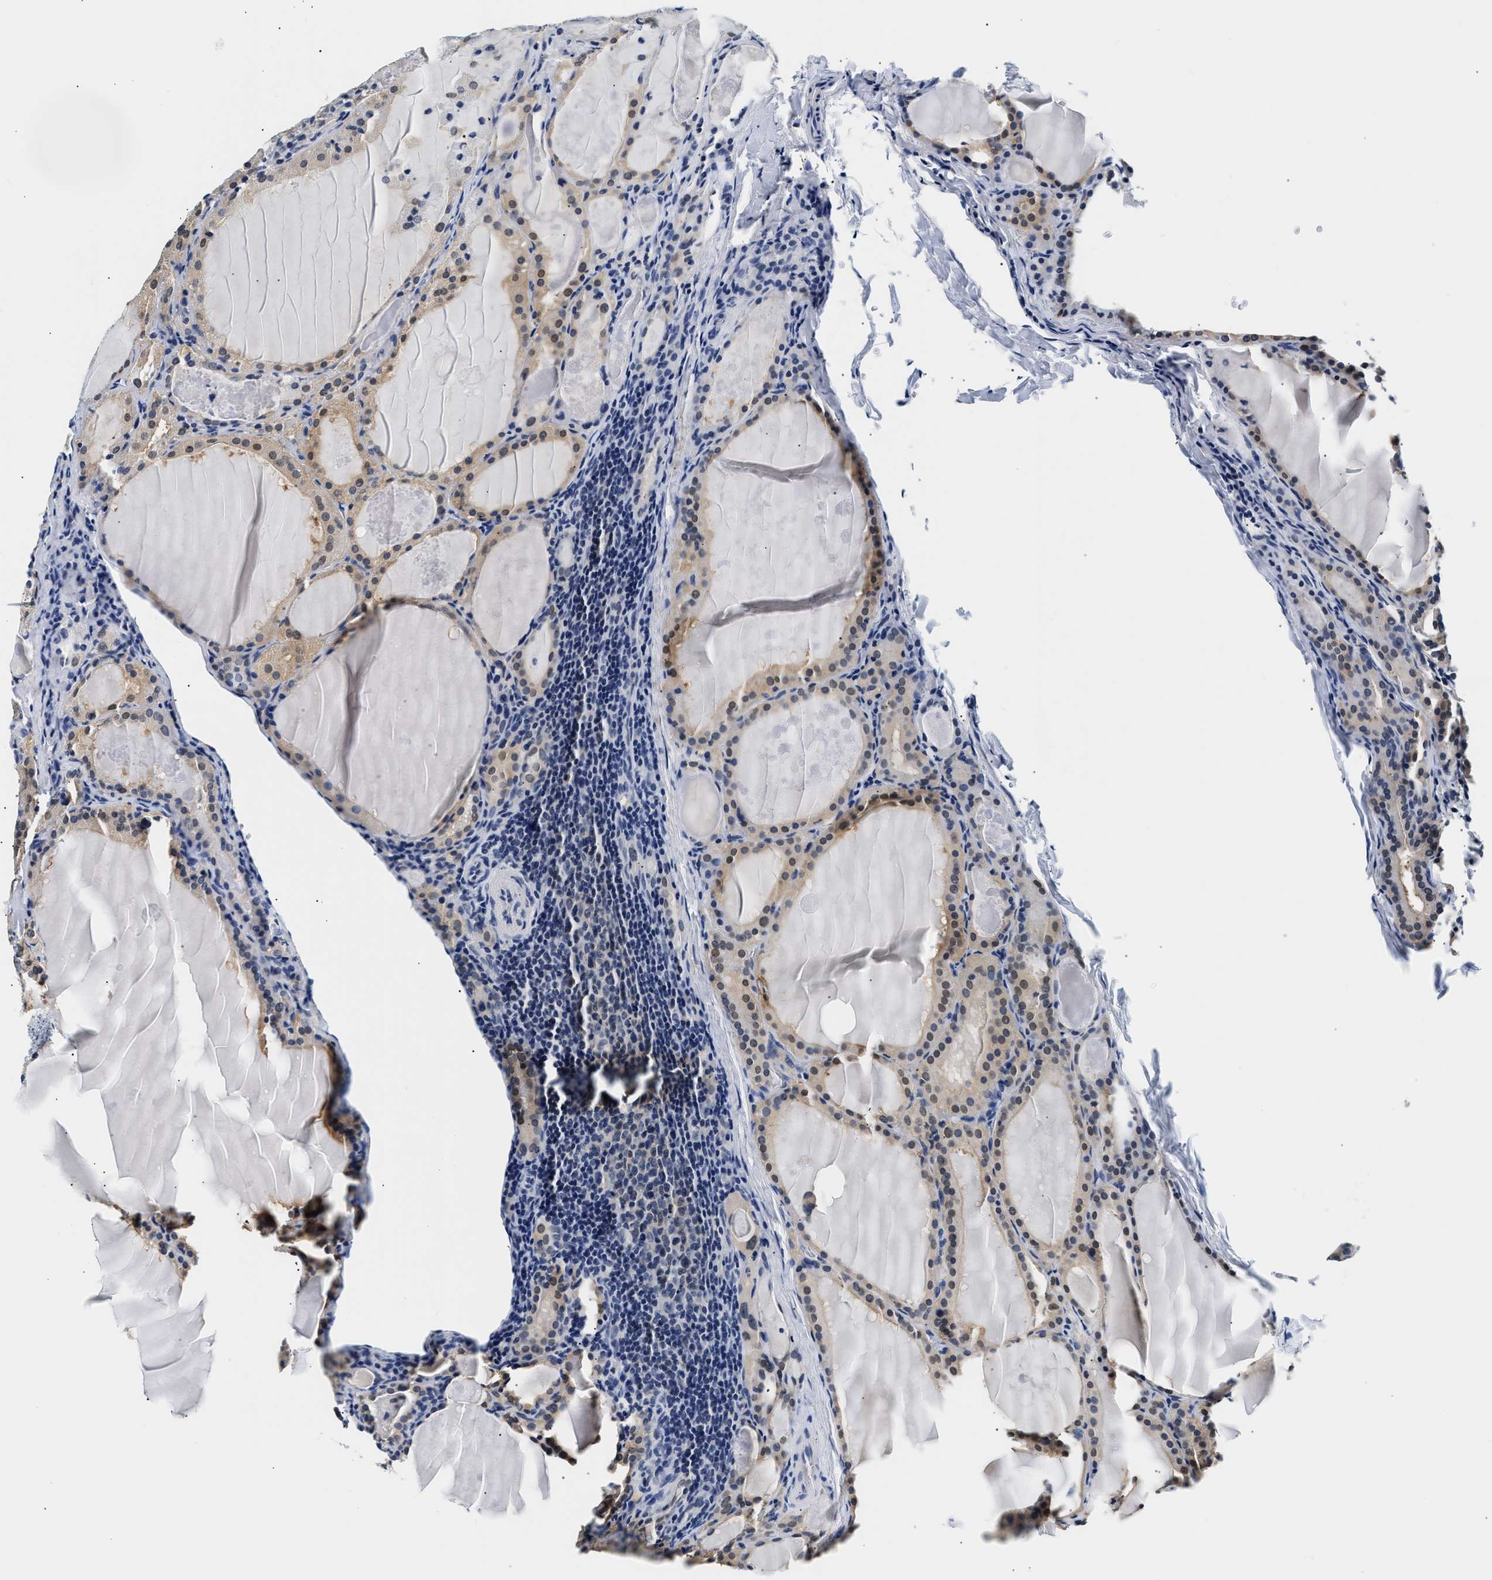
{"staining": {"intensity": "weak", "quantity": ">75%", "location": "cytoplasmic/membranous,nuclear"}, "tissue": "thyroid cancer", "cell_type": "Tumor cells", "image_type": "cancer", "snomed": [{"axis": "morphology", "description": "Papillary adenocarcinoma, NOS"}, {"axis": "topography", "description": "Thyroid gland"}], "caption": "Brown immunohistochemical staining in human thyroid cancer (papillary adenocarcinoma) displays weak cytoplasmic/membranous and nuclear positivity in about >75% of tumor cells.", "gene": "UCHL3", "patient": {"sex": "female", "age": 42}}